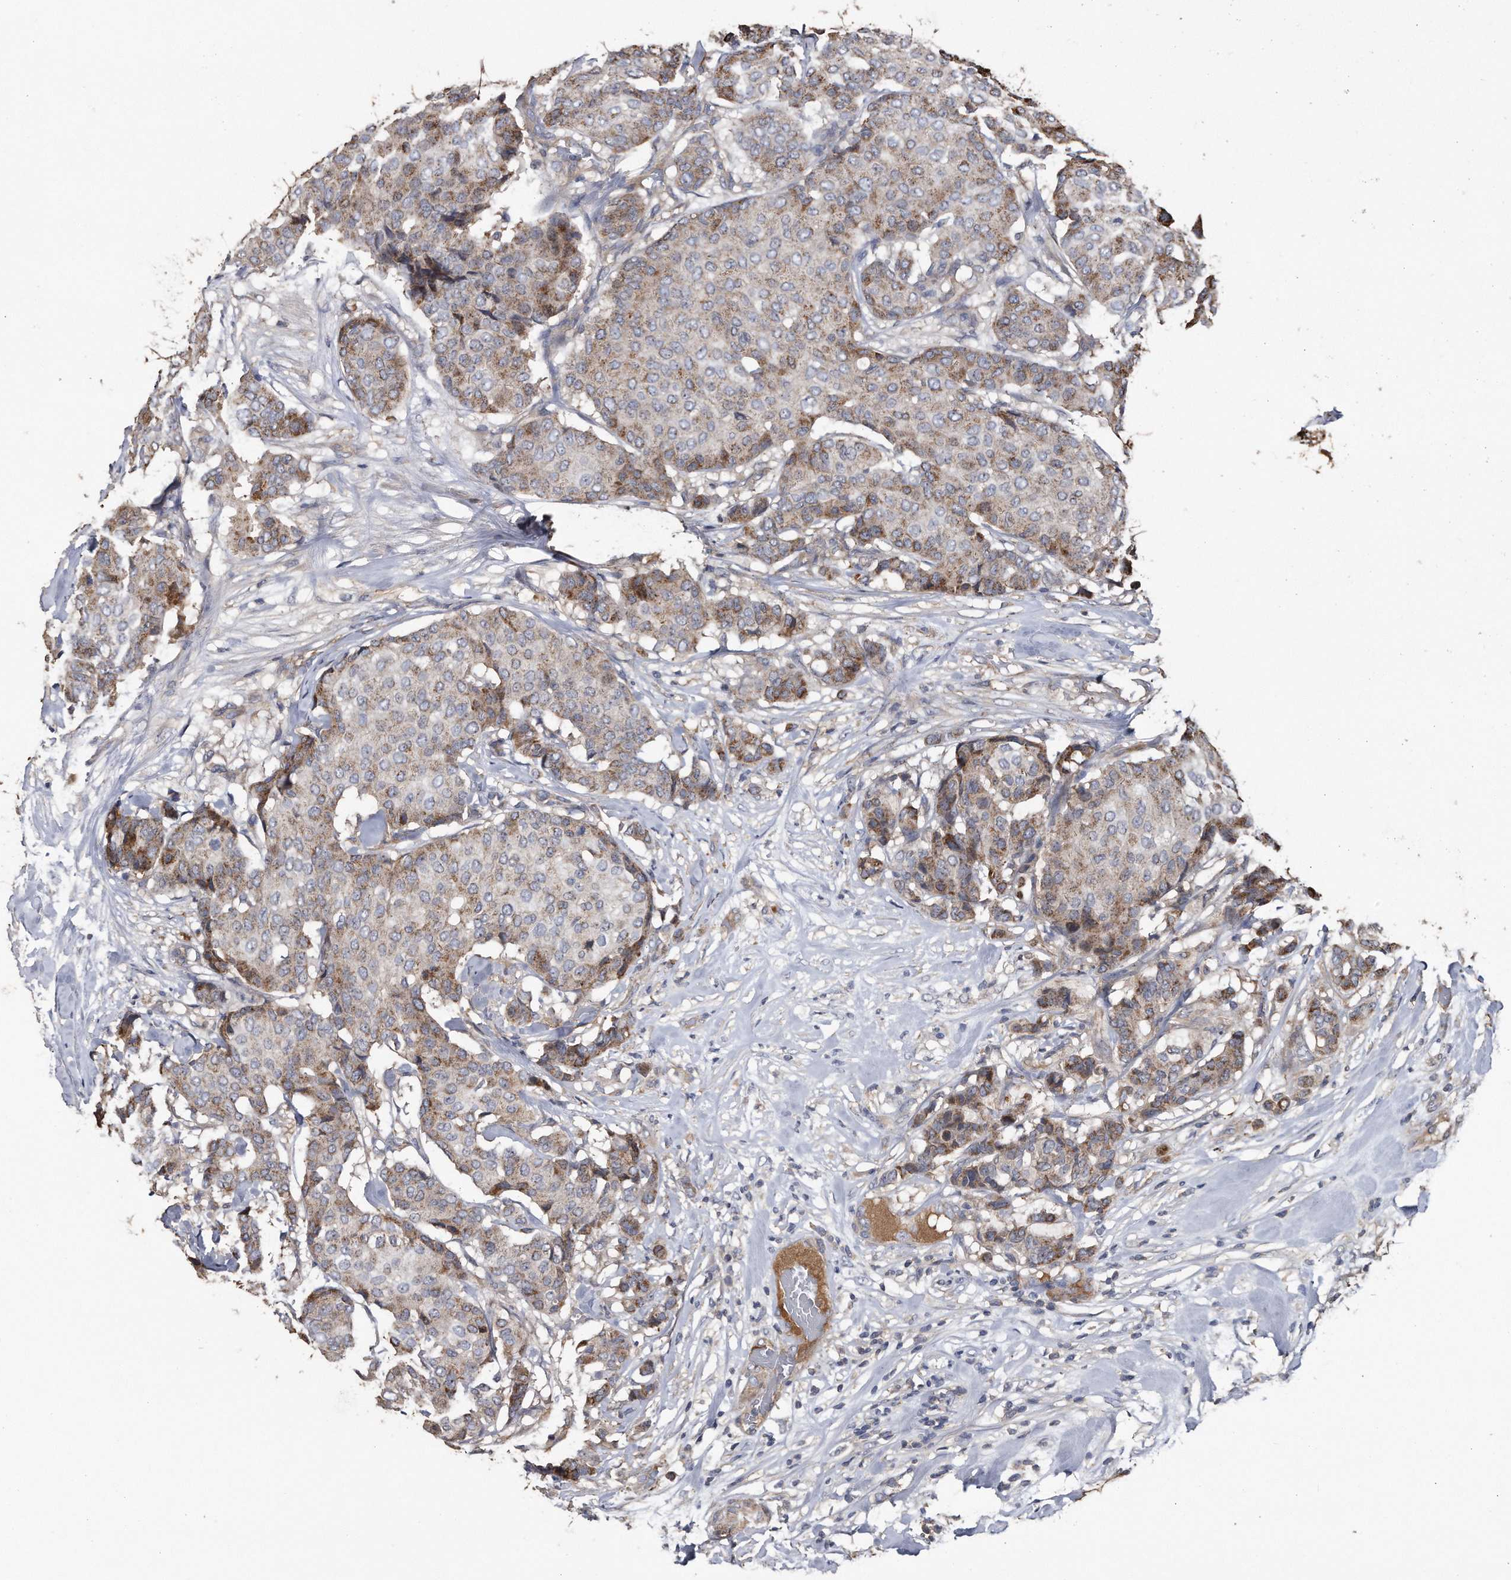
{"staining": {"intensity": "moderate", "quantity": ">75%", "location": "cytoplasmic/membranous"}, "tissue": "breast cancer", "cell_type": "Tumor cells", "image_type": "cancer", "snomed": [{"axis": "morphology", "description": "Duct carcinoma"}, {"axis": "topography", "description": "Breast"}], "caption": "Immunohistochemical staining of breast intraductal carcinoma displays medium levels of moderate cytoplasmic/membranous positivity in about >75% of tumor cells.", "gene": "KCND3", "patient": {"sex": "female", "age": 75}}